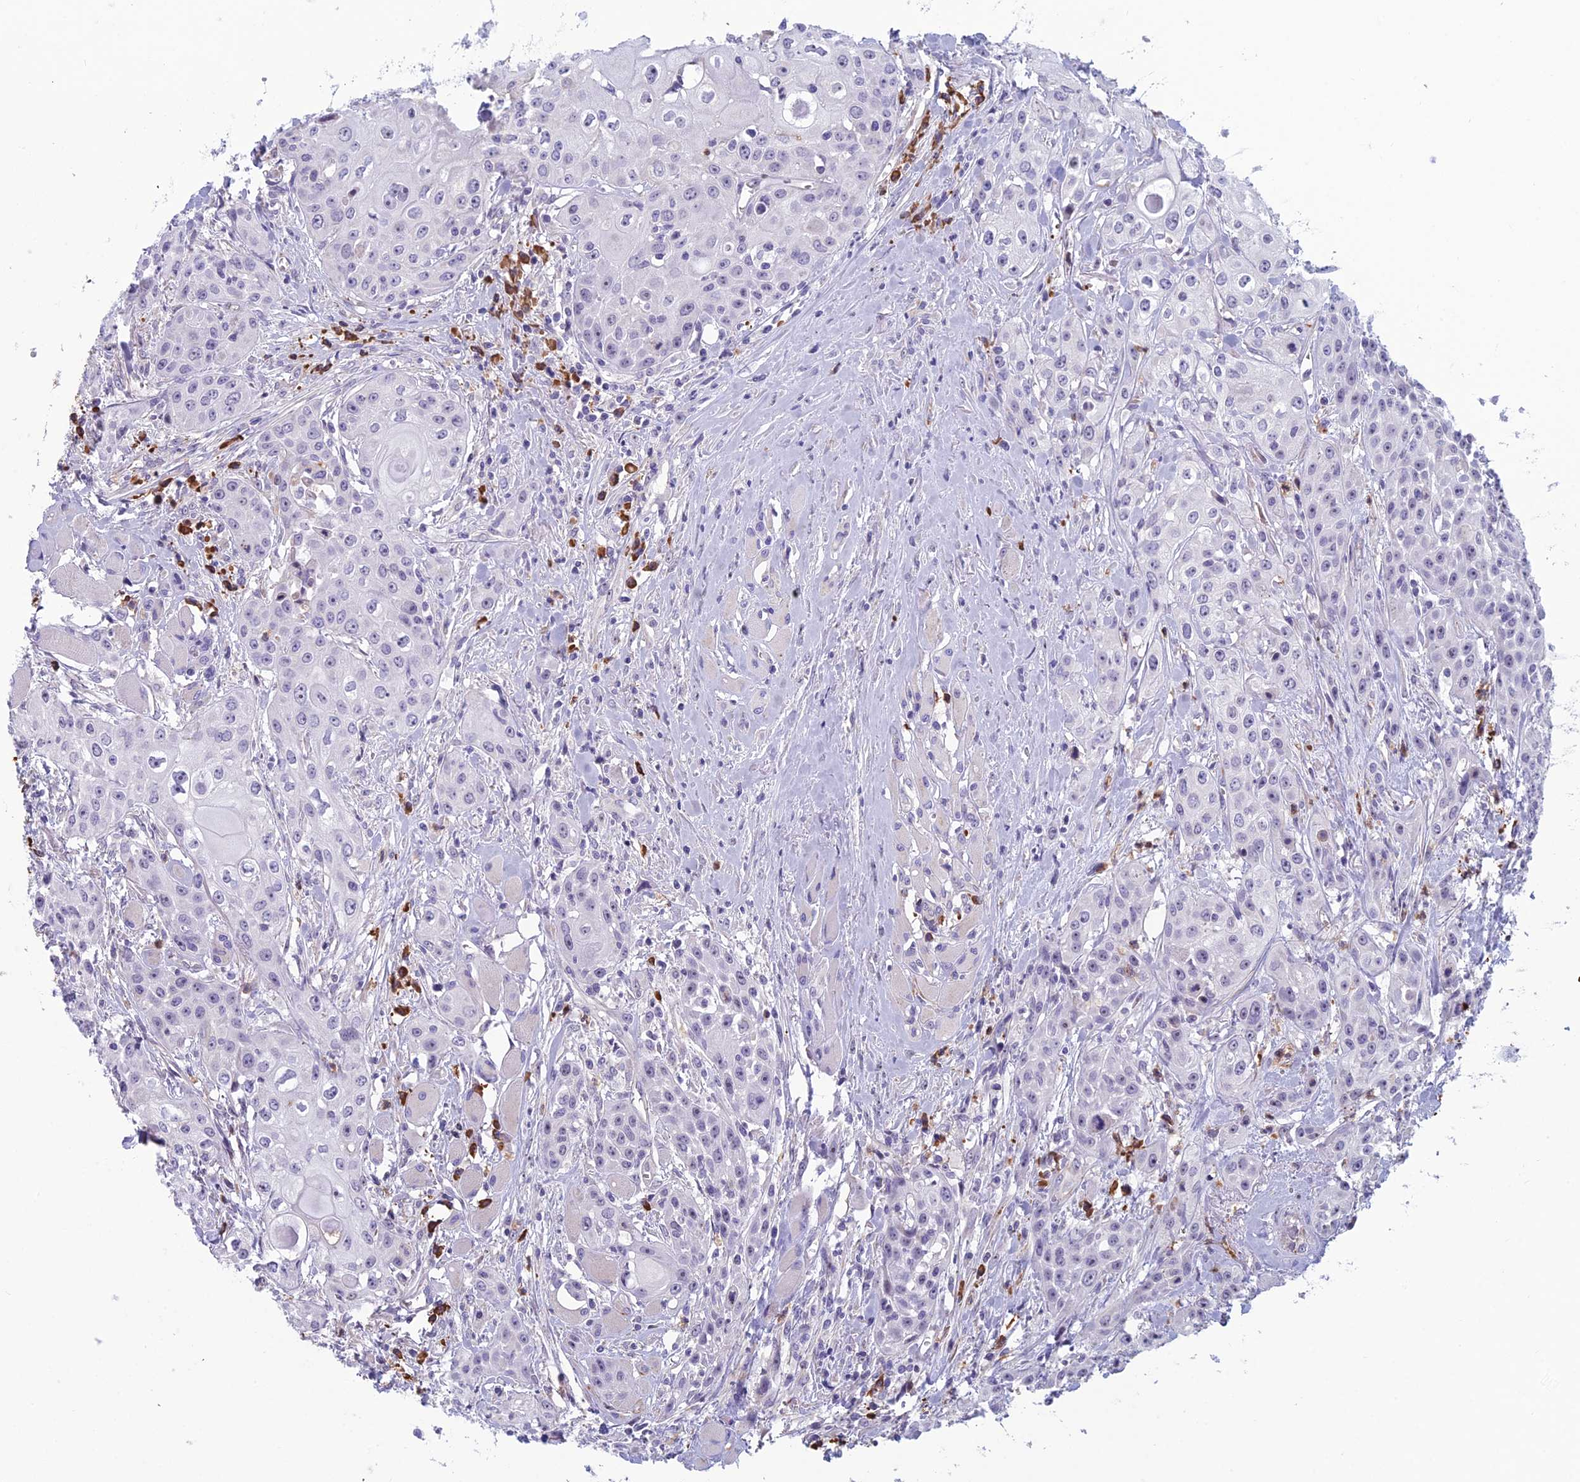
{"staining": {"intensity": "weak", "quantity": "<25%", "location": "nuclear"}, "tissue": "head and neck cancer", "cell_type": "Tumor cells", "image_type": "cancer", "snomed": [{"axis": "morphology", "description": "Squamous cell carcinoma, NOS"}, {"axis": "topography", "description": "Oral tissue"}, {"axis": "topography", "description": "Head-Neck"}], "caption": "Immunohistochemistry (IHC) of head and neck cancer displays no staining in tumor cells. (Brightfield microscopy of DAB (3,3'-diaminobenzidine) IHC at high magnification).", "gene": "NOC2L", "patient": {"sex": "female", "age": 82}}